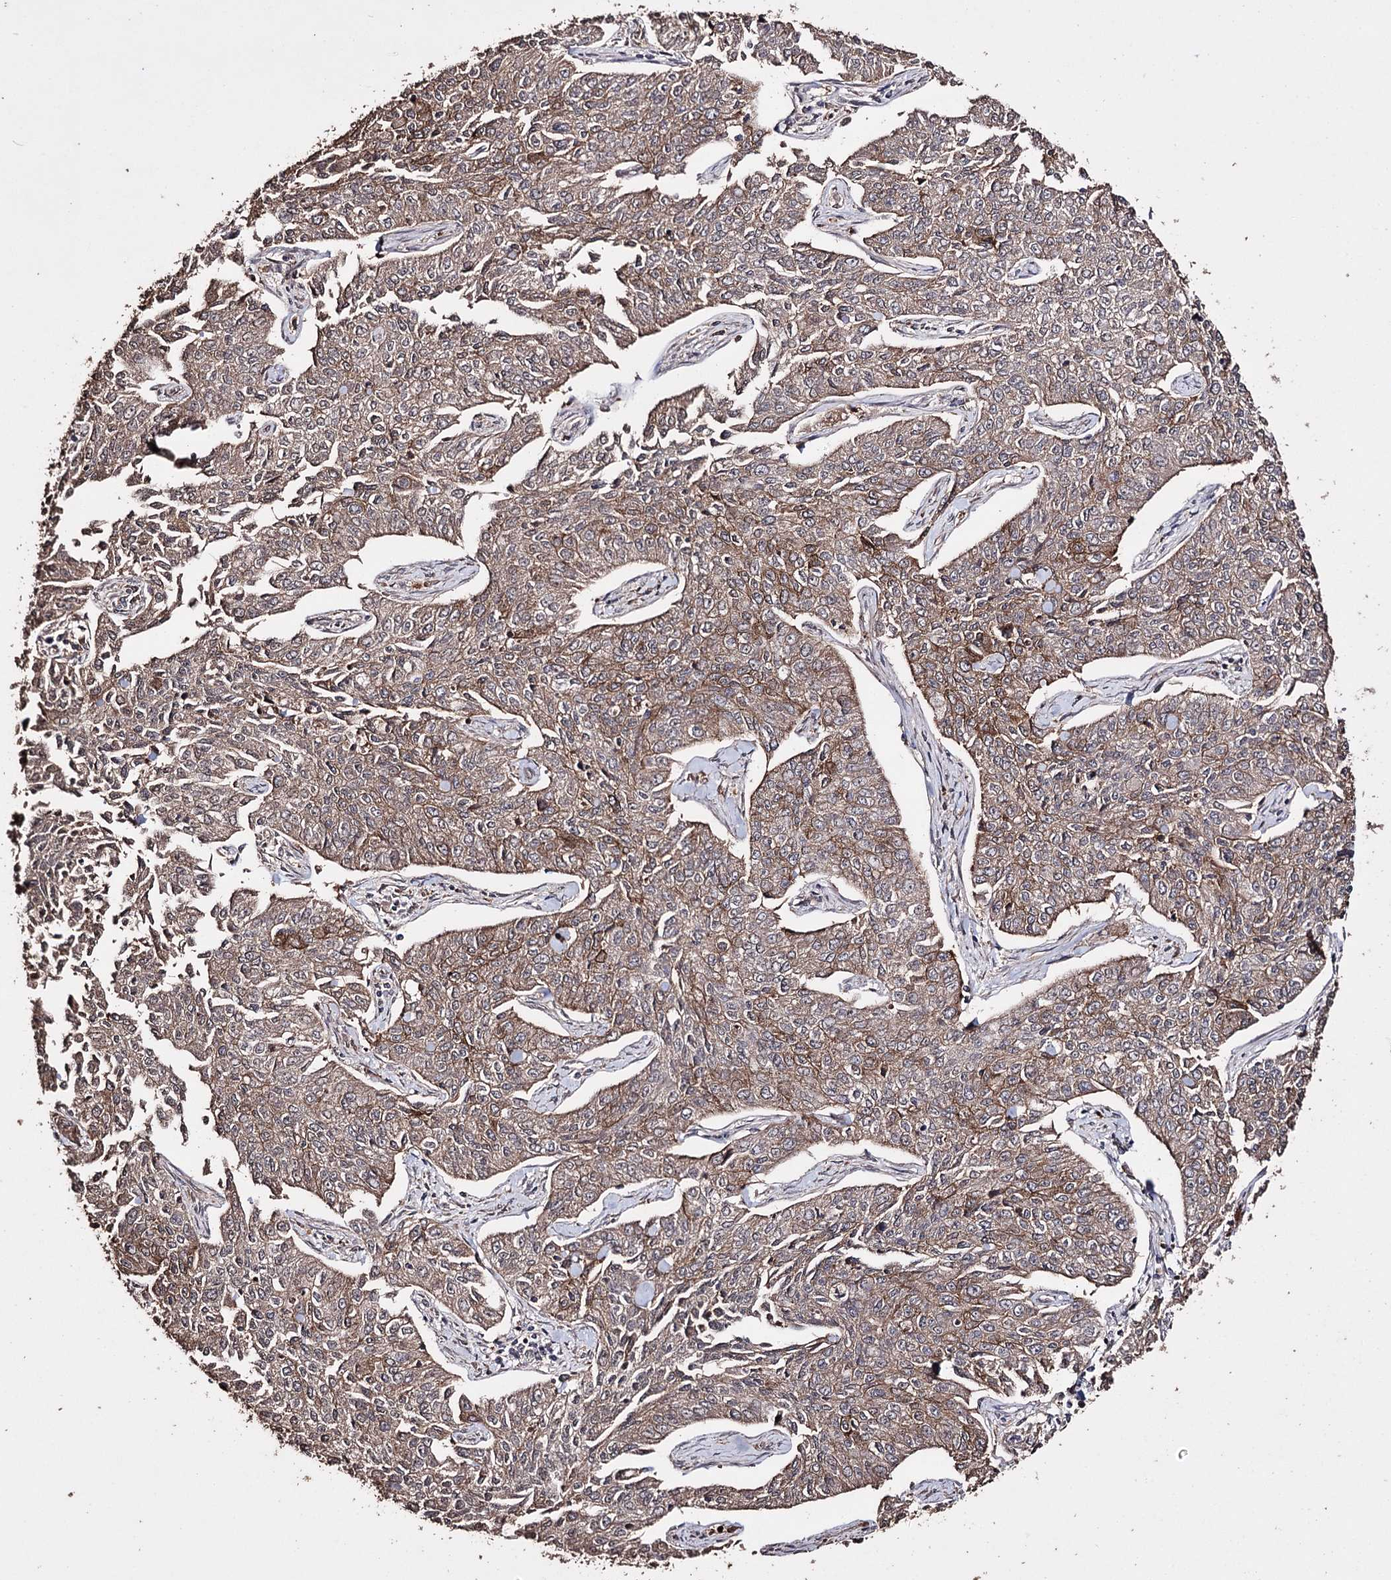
{"staining": {"intensity": "moderate", "quantity": ">75%", "location": "cytoplasmic/membranous"}, "tissue": "cervical cancer", "cell_type": "Tumor cells", "image_type": "cancer", "snomed": [{"axis": "morphology", "description": "Squamous cell carcinoma, NOS"}, {"axis": "topography", "description": "Cervix"}], "caption": "Brown immunohistochemical staining in human cervical cancer (squamous cell carcinoma) displays moderate cytoplasmic/membranous expression in approximately >75% of tumor cells.", "gene": "ZNF662", "patient": {"sex": "female", "age": 35}}